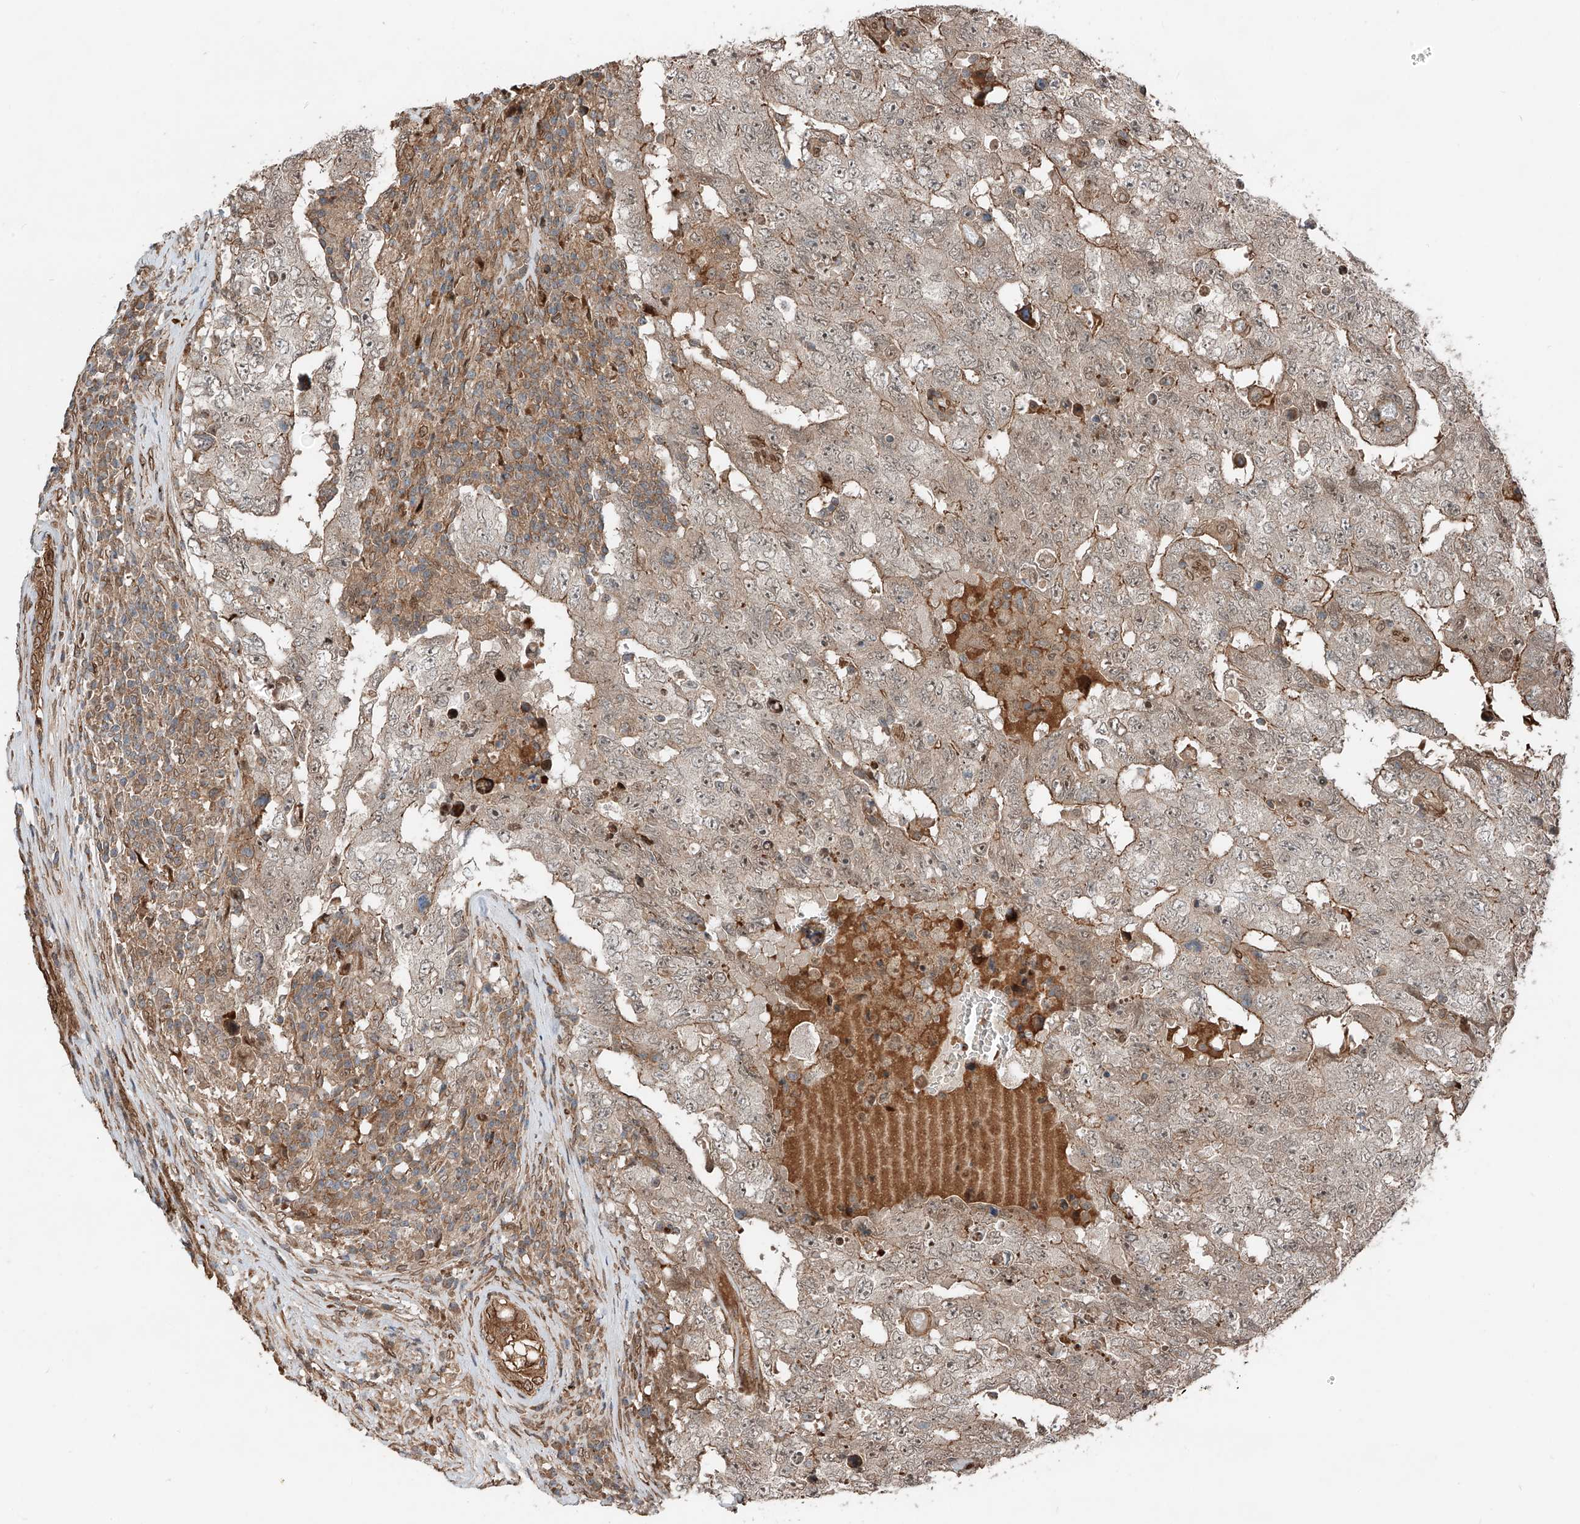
{"staining": {"intensity": "moderate", "quantity": "25%-75%", "location": "cytoplasmic/membranous"}, "tissue": "testis cancer", "cell_type": "Tumor cells", "image_type": "cancer", "snomed": [{"axis": "morphology", "description": "Carcinoma, Embryonal, NOS"}, {"axis": "topography", "description": "Testis"}], "caption": "A medium amount of moderate cytoplasmic/membranous expression is seen in about 25%-75% of tumor cells in testis cancer (embryonal carcinoma) tissue. The staining is performed using DAB (3,3'-diaminobenzidine) brown chromogen to label protein expression. The nuclei are counter-stained blue using hematoxylin.", "gene": "CEP162", "patient": {"sex": "male", "age": 26}}